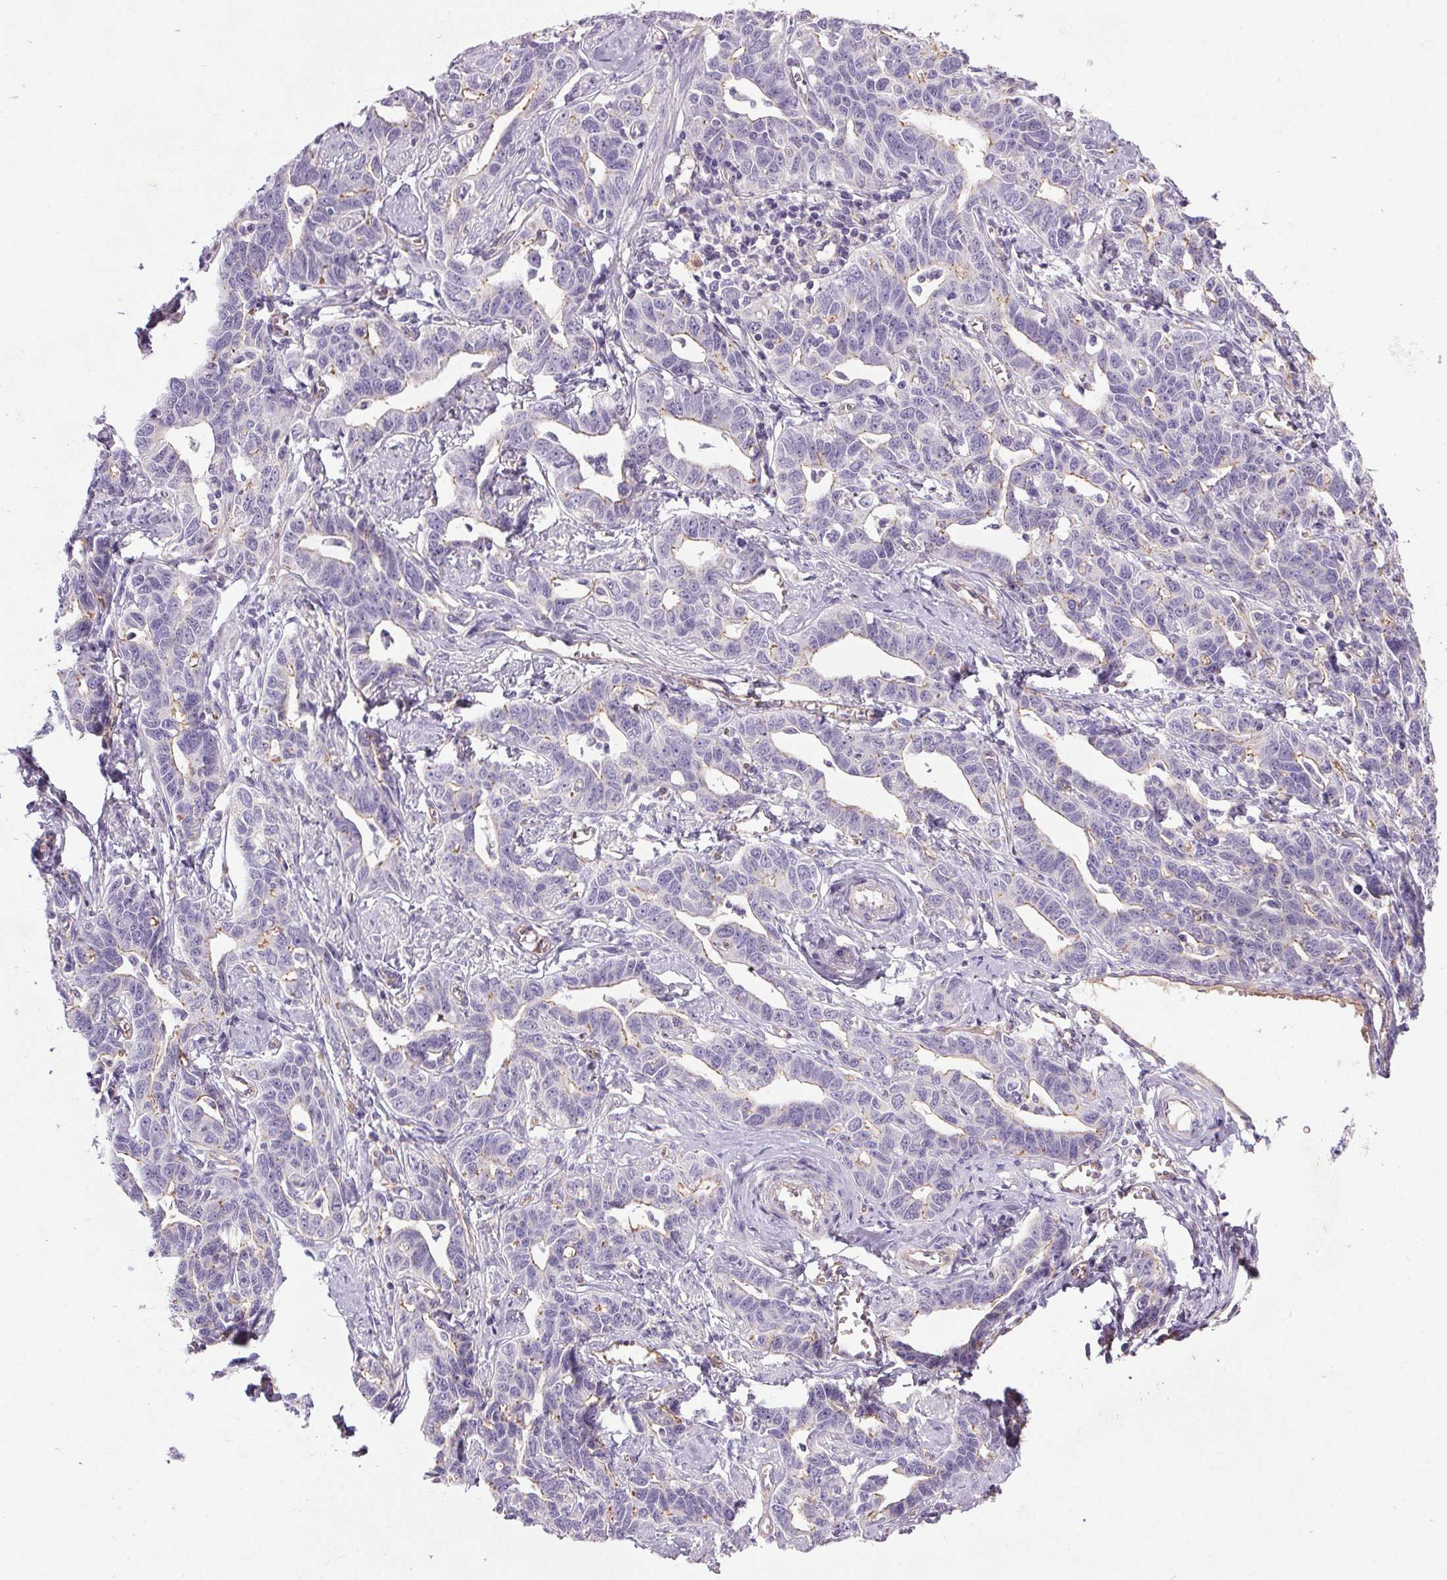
{"staining": {"intensity": "negative", "quantity": "none", "location": "none"}, "tissue": "ovarian cancer", "cell_type": "Tumor cells", "image_type": "cancer", "snomed": [{"axis": "morphology", "description": "Cystadenocarcinoma, serous, NOS"}, {"axis": "topography", "description": "Ovary"}], "caption": "This histopathology image is of ovarian serous cystadenocarcinoma stained with immunohistochemistry (IHC) to label a protein in brown with the nuclei are counter-stained blue. There is no expression in tumor cells.", "gene": "APOC4", "patient": {"sex": "female", "age": 69}}